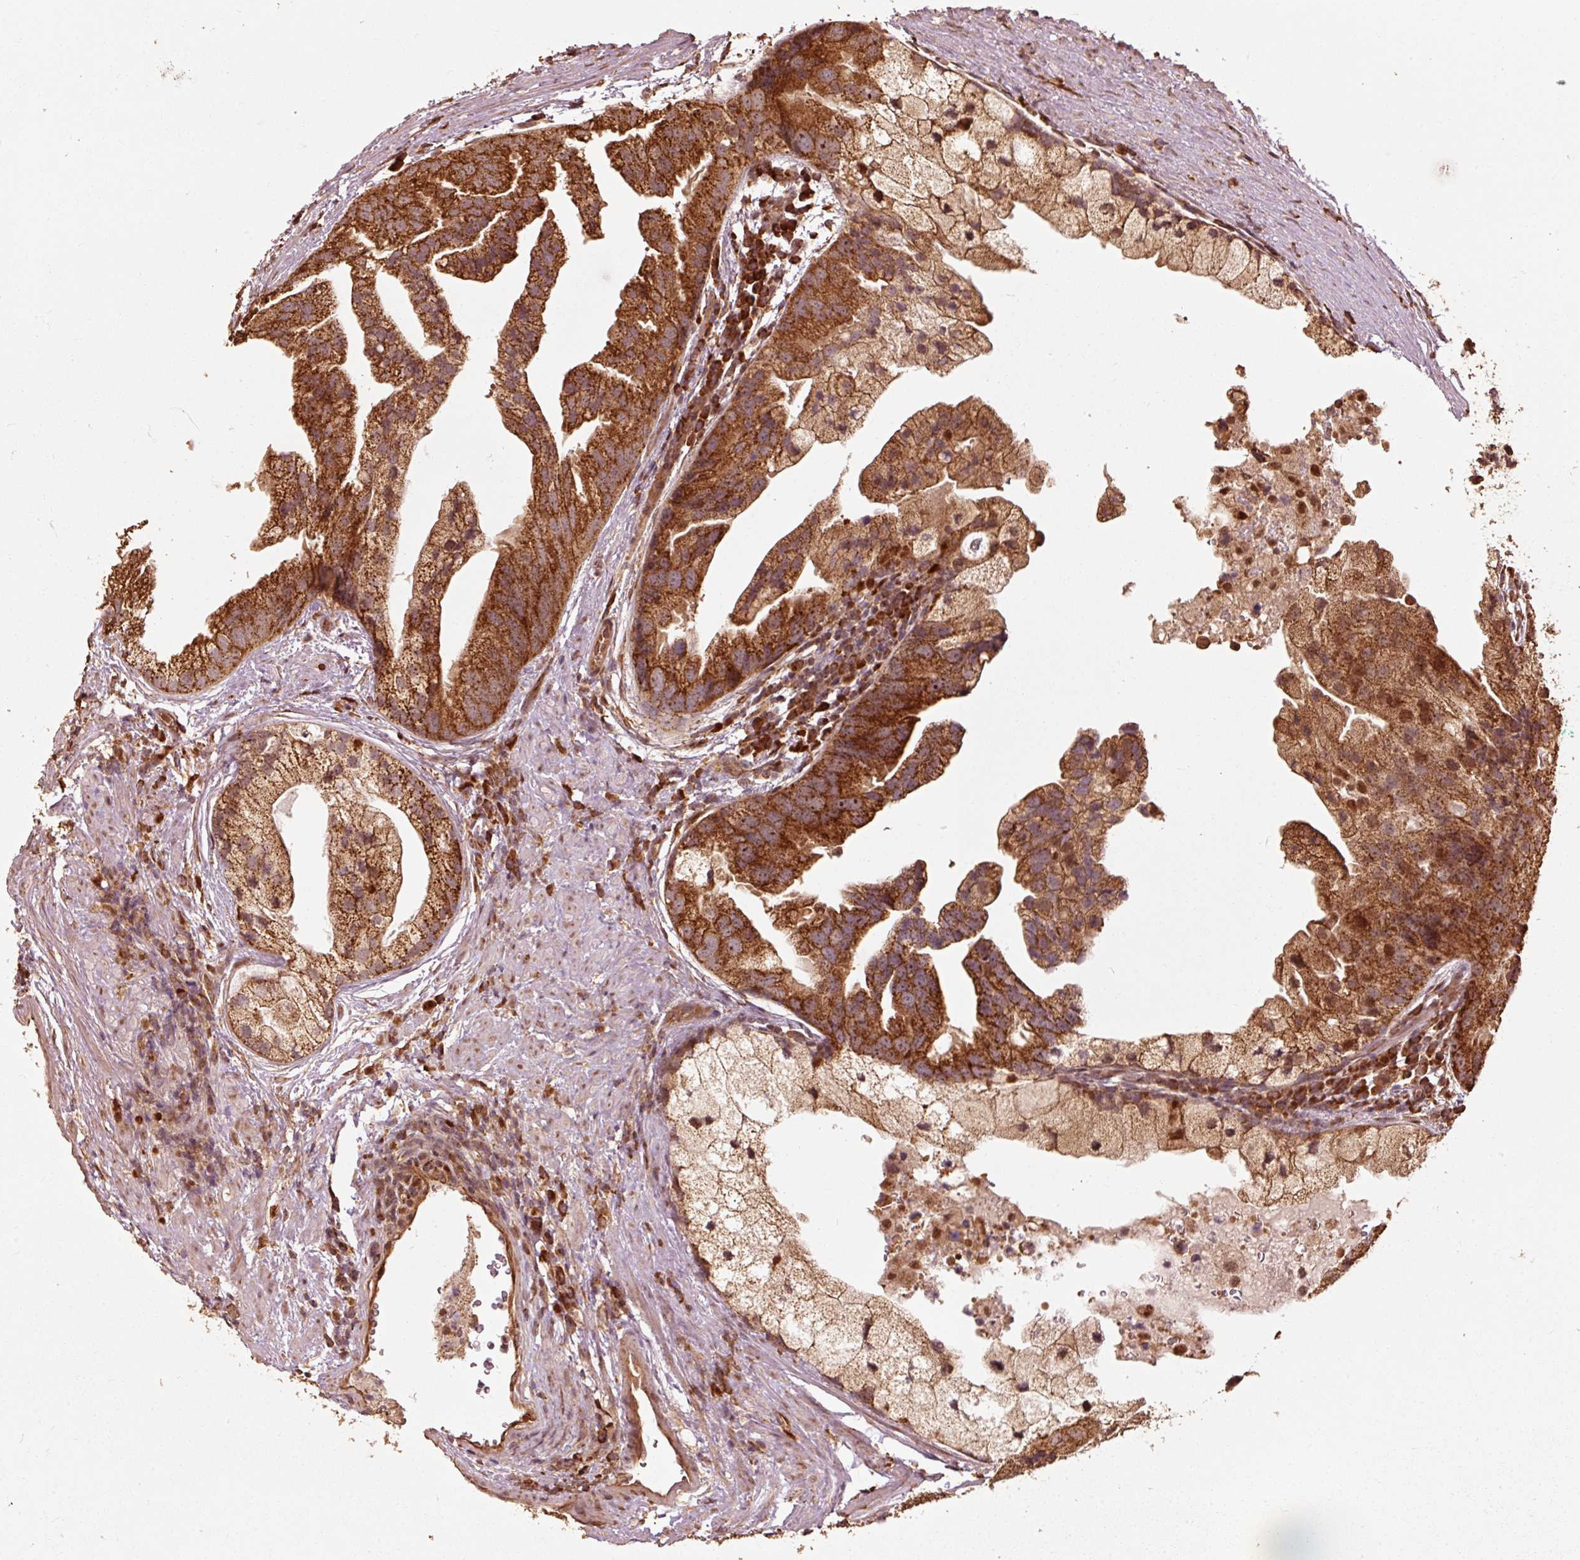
{"staining": {"intensity": "strong", "quantity": ">75%", "location": "cytoplasmic/membranous,nuclear"}, "tissue": "prostate cancer", "cell_type": "Tumor cells", "image_type": "cancer", "snomed": [{"axis": "morphology", "description": "Adenocarcinoma, High grade"}, {"axis": "topography", "description": "Prostate"}], "caption": "A brown stain highlights strong cytoplasmic/membranous and nuclear expression of a protein in human adenocarcinoma (high-grade) (prostate) tumor cells. (DAB IHC, brown staining for protein, blue staining for nuclei).", "gene": "MRPL16", "patient": {"sex": "male", "age": 62}}